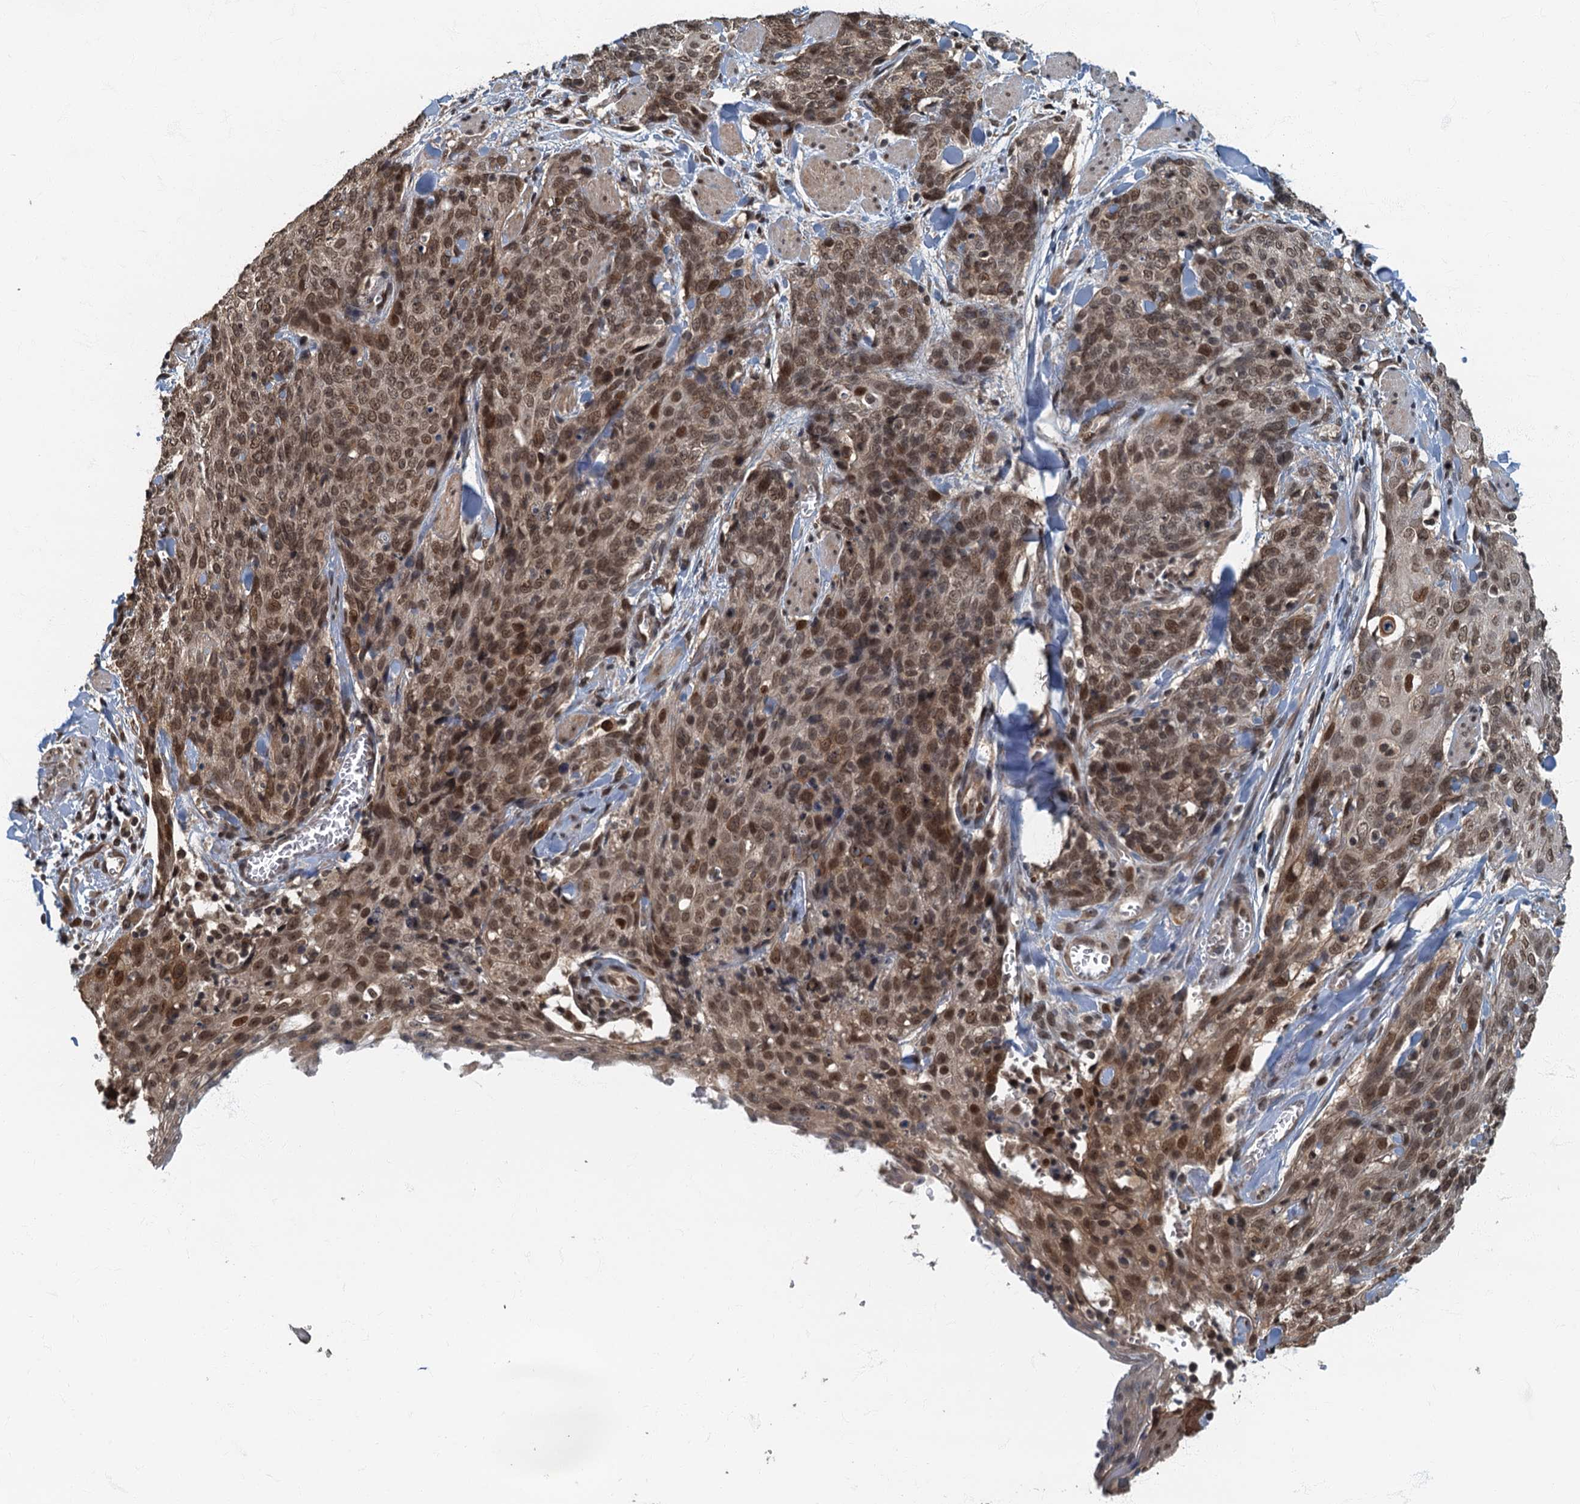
{"staining": {"intensity": "moderate", "quantity": ">75%", "location": "nuclear"}, "tissue": "skin cancer", "cell_type": "Tumor cells", "image_type": "cancer", "snomed": [{"axis": "morphology", "description": "Squamous cell carcinoma, NOS"}, {"axis": "topography", "description": "Skin"}, {"axis": "topography", "description": "Vulva"}], "caption": "Human squamous cell carcinoma (skin) stained with a brown dye exhibits moderate nuclear positive staining in about >75% of tumor cells.", "gene": "CKAP2L", "patient": {"sex": "female", "age": 85}}